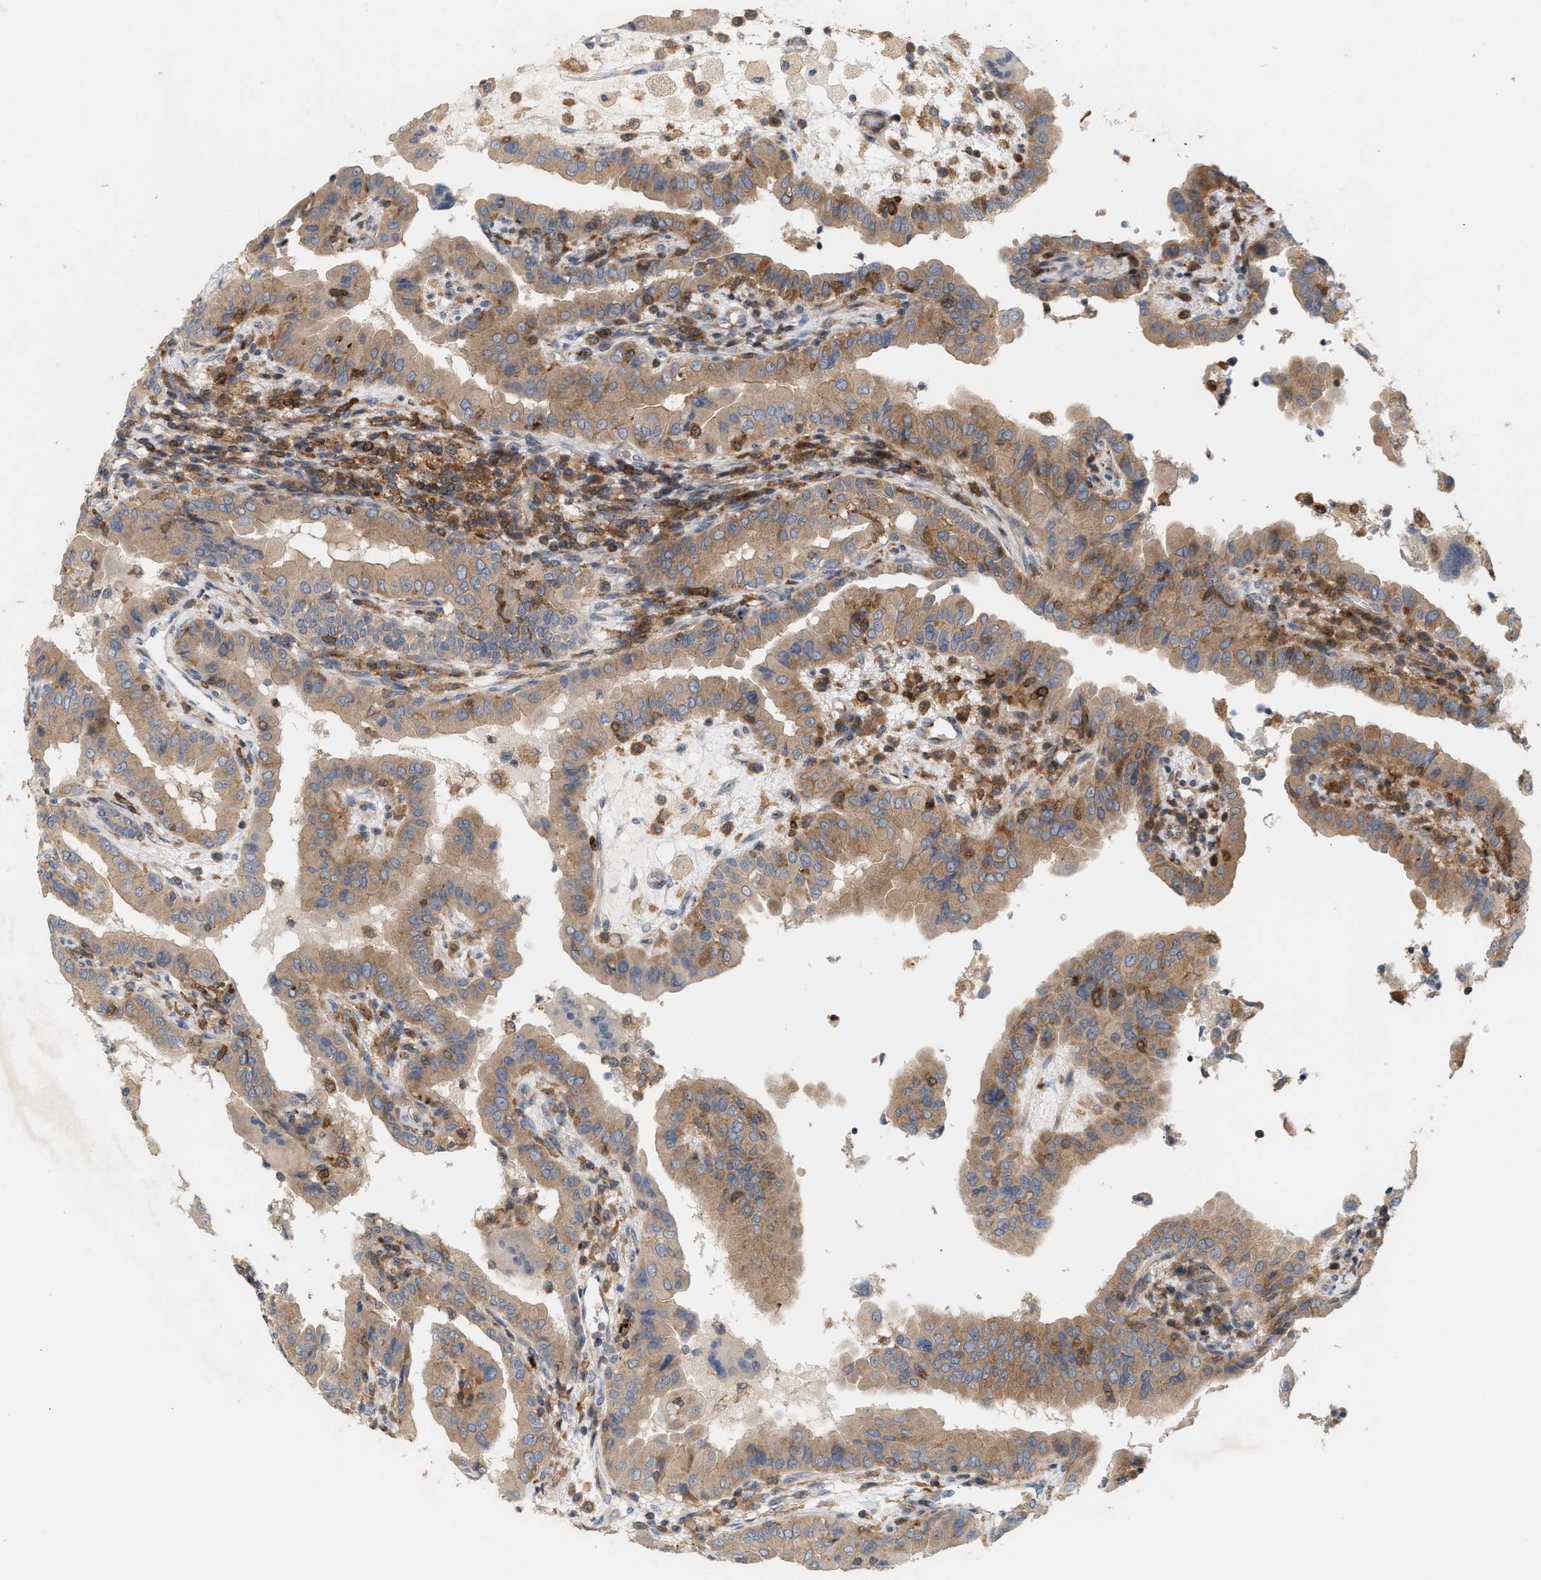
{"staining": {"intensity": "moderate", "quantity": ">75%", "location": "cytoplasmic/membranous"}, "tissue": "thyroid cancer", "cell_type": "Tumor cells", "image_type": "cancer", "snomed": [{"axis": "morphology", "description": "Papillary adenocarcinoma, NOS"}, {"axis": "topography", "description": "Thyroid gland"}], "caption": "Papillary adenocarcinoma (thyroid) stained with a brown dye demonstrates moderate cytoplasmic/membranous positive expression in about >75% of tumor cells.", "gene": "DBNL", "patient": {"sex": "male", "age": 33}}